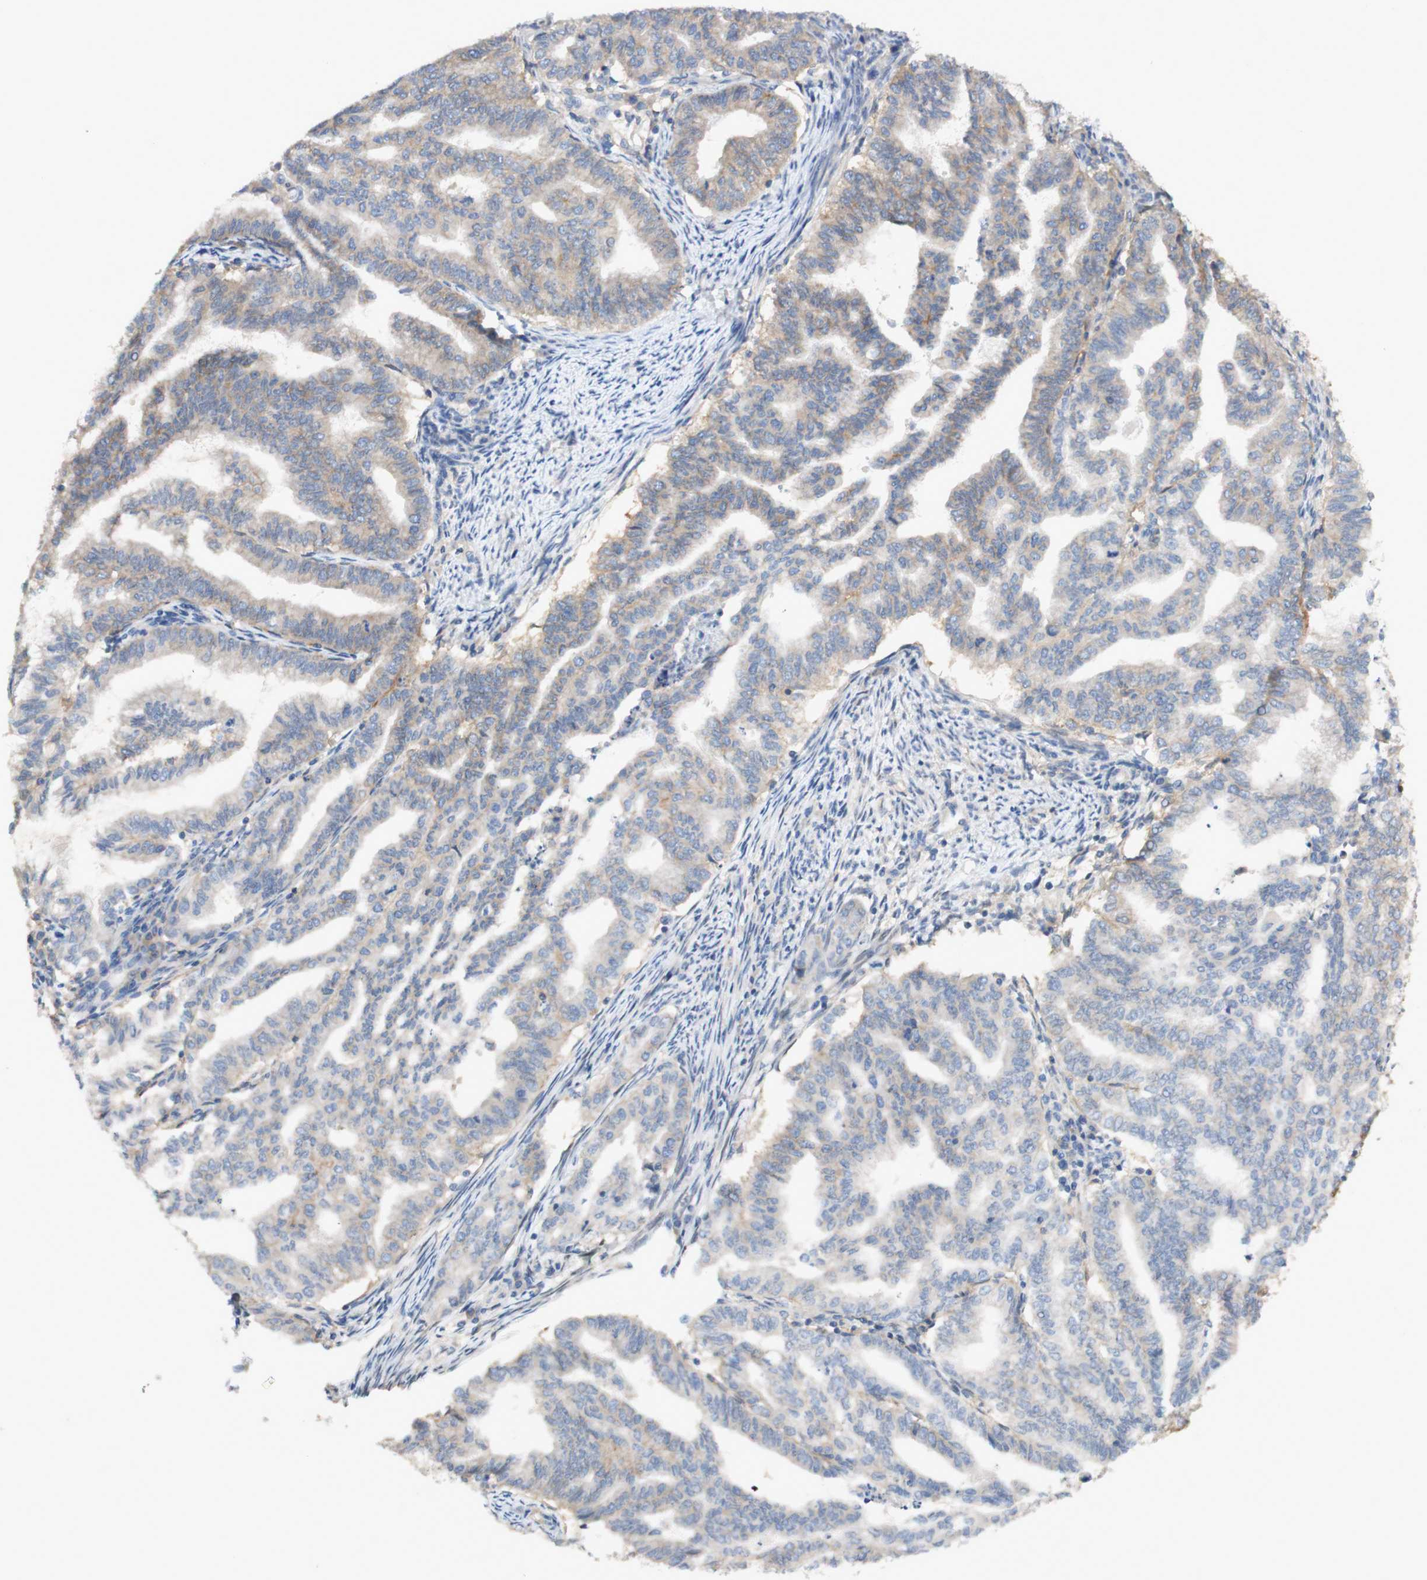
{"staining": {"intensity": "weak", "quantity": ">75%", "location": "cytoplasmic/membranous"}, "tissue": "endometrial cancer", "cell_type": "Tumor cells", "image_type": "cancer", "snomed": [{"axis": "morphology", "description": "Adenocarcinoma, NOS"}, {"axis": "topography", "description": "Endometrium"}], "caption": "Immunohistochemistry (IHC) photomicrograph of neoplastic tissue: human endometrial adenocarcinoma stained using immunohistochemistry (IHC) displays low levels of weak protein expression localized specifically in the cytoplasmic/membranous of tumor cells, appearing as a cytoplasmic/membranous brown color.", "gene": "ATP2B1", "patient": {"sex": "female", "age": 79}}